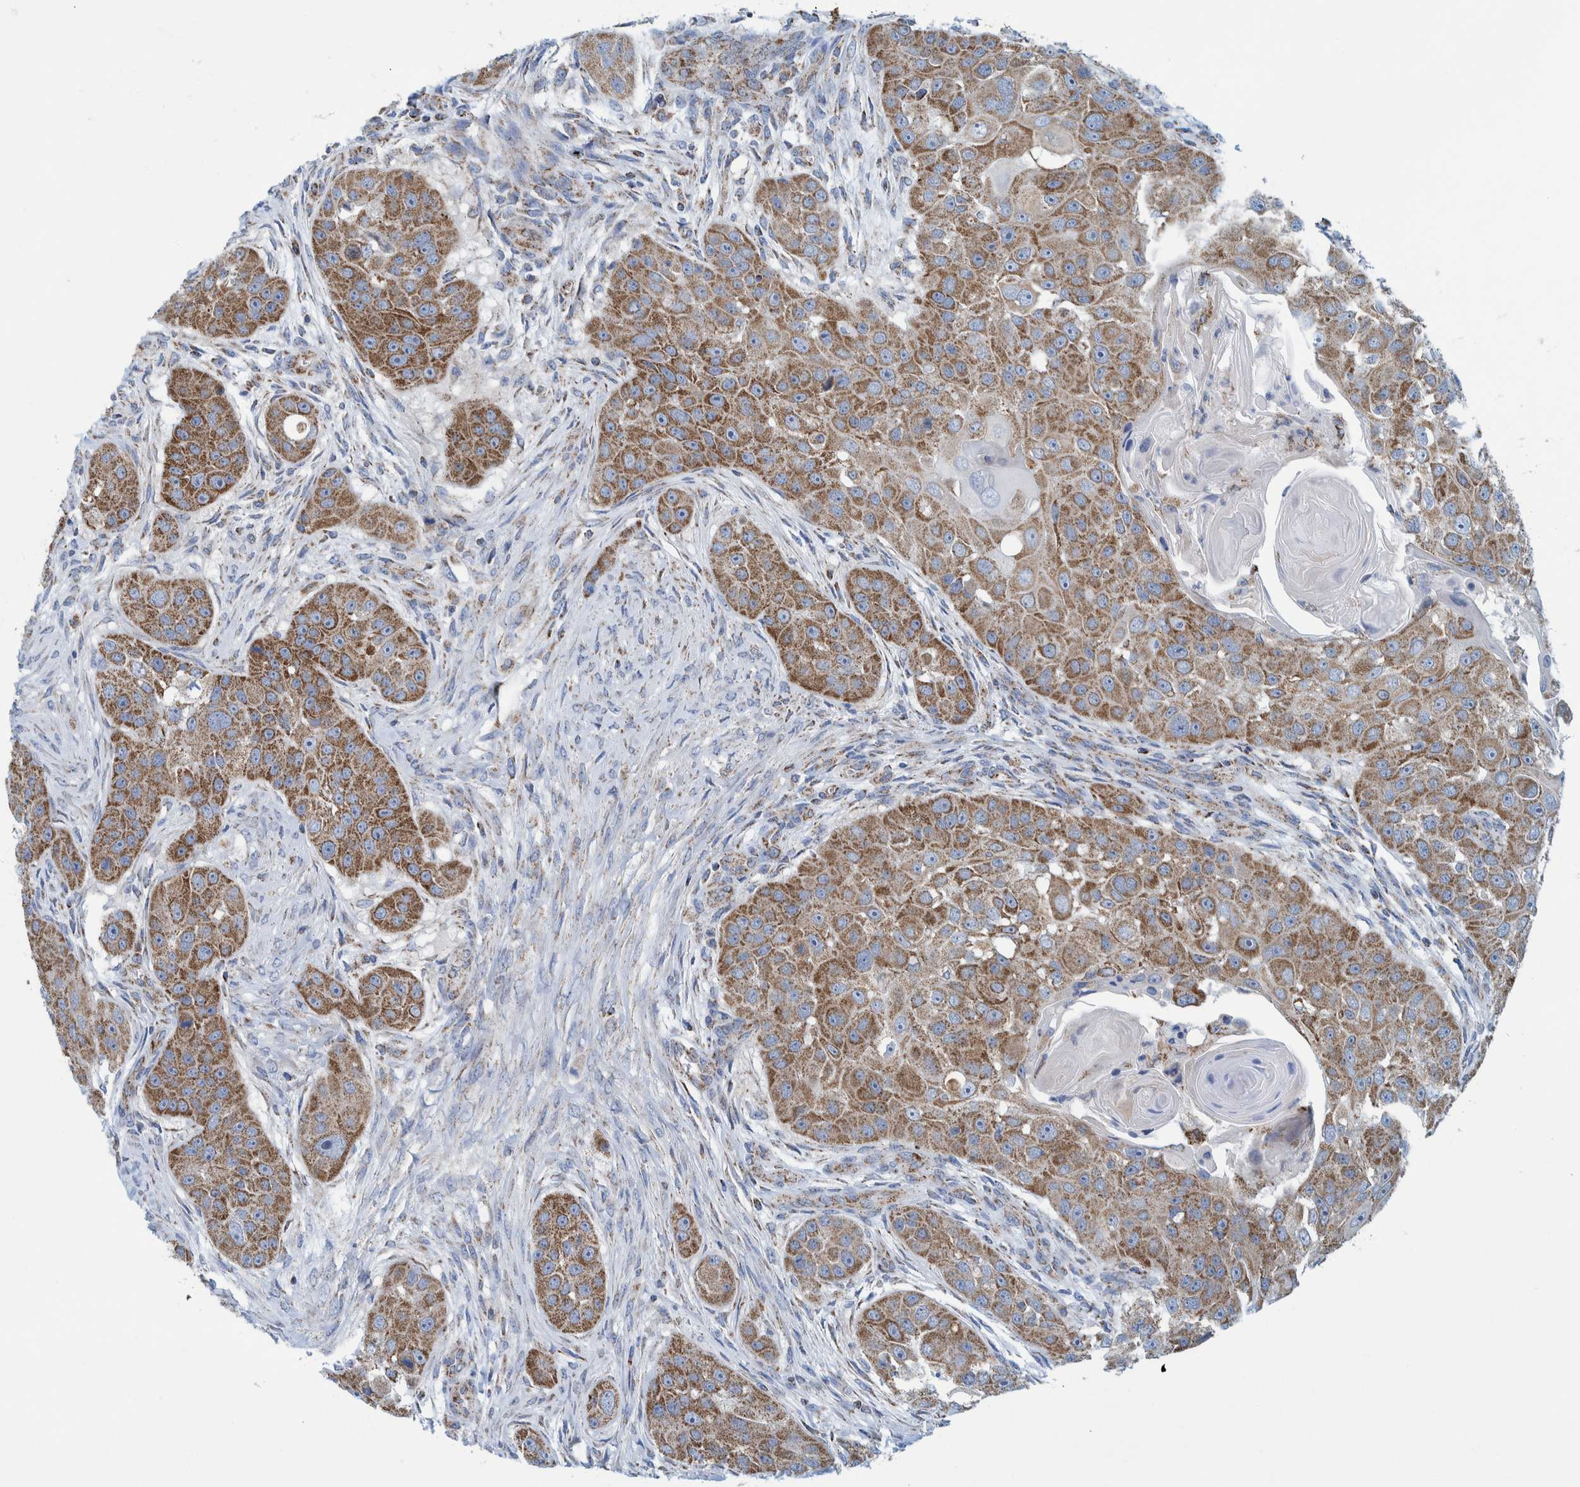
{"staining": {"intensity": "moderate", "quantity": ">75%", "location": "cytoplasmic/membranous"}, "tissue": "head and neck cancer", "cell_type": "Tumor cells", "image_type": "cancer", "snomed": [{"axis": "morphology", "description": "Normal tissue, NOS"}, {"axis": "morphology", "description": "Squamous cell carcinoma, NOS"}, {"axis": "topography", "description": "Skeletal muscle"}, {"axis": "topography", "description": "Head-Neck"}], "caption": "Moderate cytoplasmic/membranous positivity for a protein is identified in approximately >75% of tumor cells of head and neck squamous cell carcinoma using immunohistochemistry.", "gene": "MRPS7", "patient": {"sex": "male", "age": 51}}